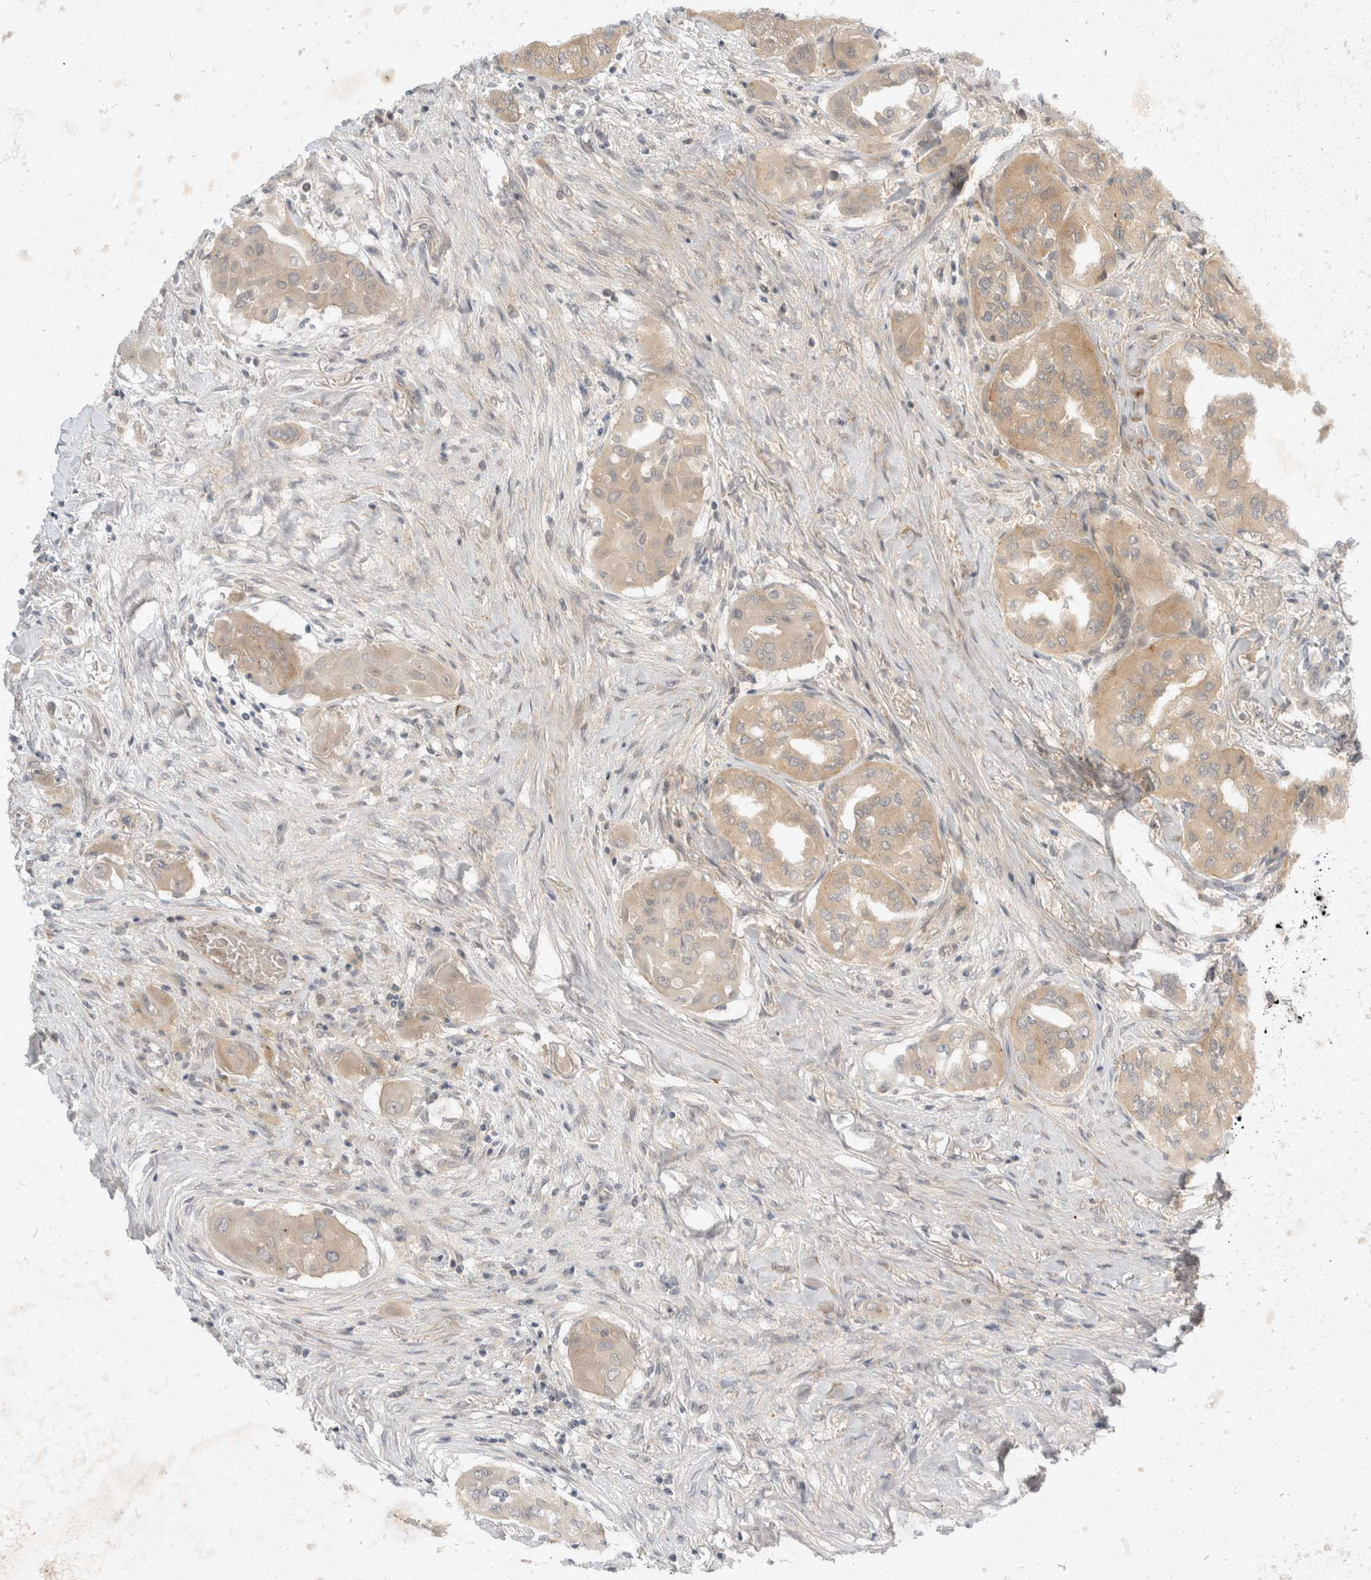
{"staining": {"intensity": "weak", "quantity": ">75%", "location": "cytoplasmic/membranous"}, "tissue": "thyroid cancer", "cell_type": "Tumor cells", "image_type": "cancer", "snomed": [{"axis": "morphology", "description": "Papillary adenocarcinoma, NOS"}, {"axis": "topography", "description": "Thyroid gland"}], "caption": "Immunohistochemical staining of human thyroid cancer (papillary adenocarcinoma) exhibits low levels of weak cytoplasmic/membranous protein staining in about >75% of tumor cells.", "gene": "TOM1L2", "patient": {"sex": "female", "age": 59}}